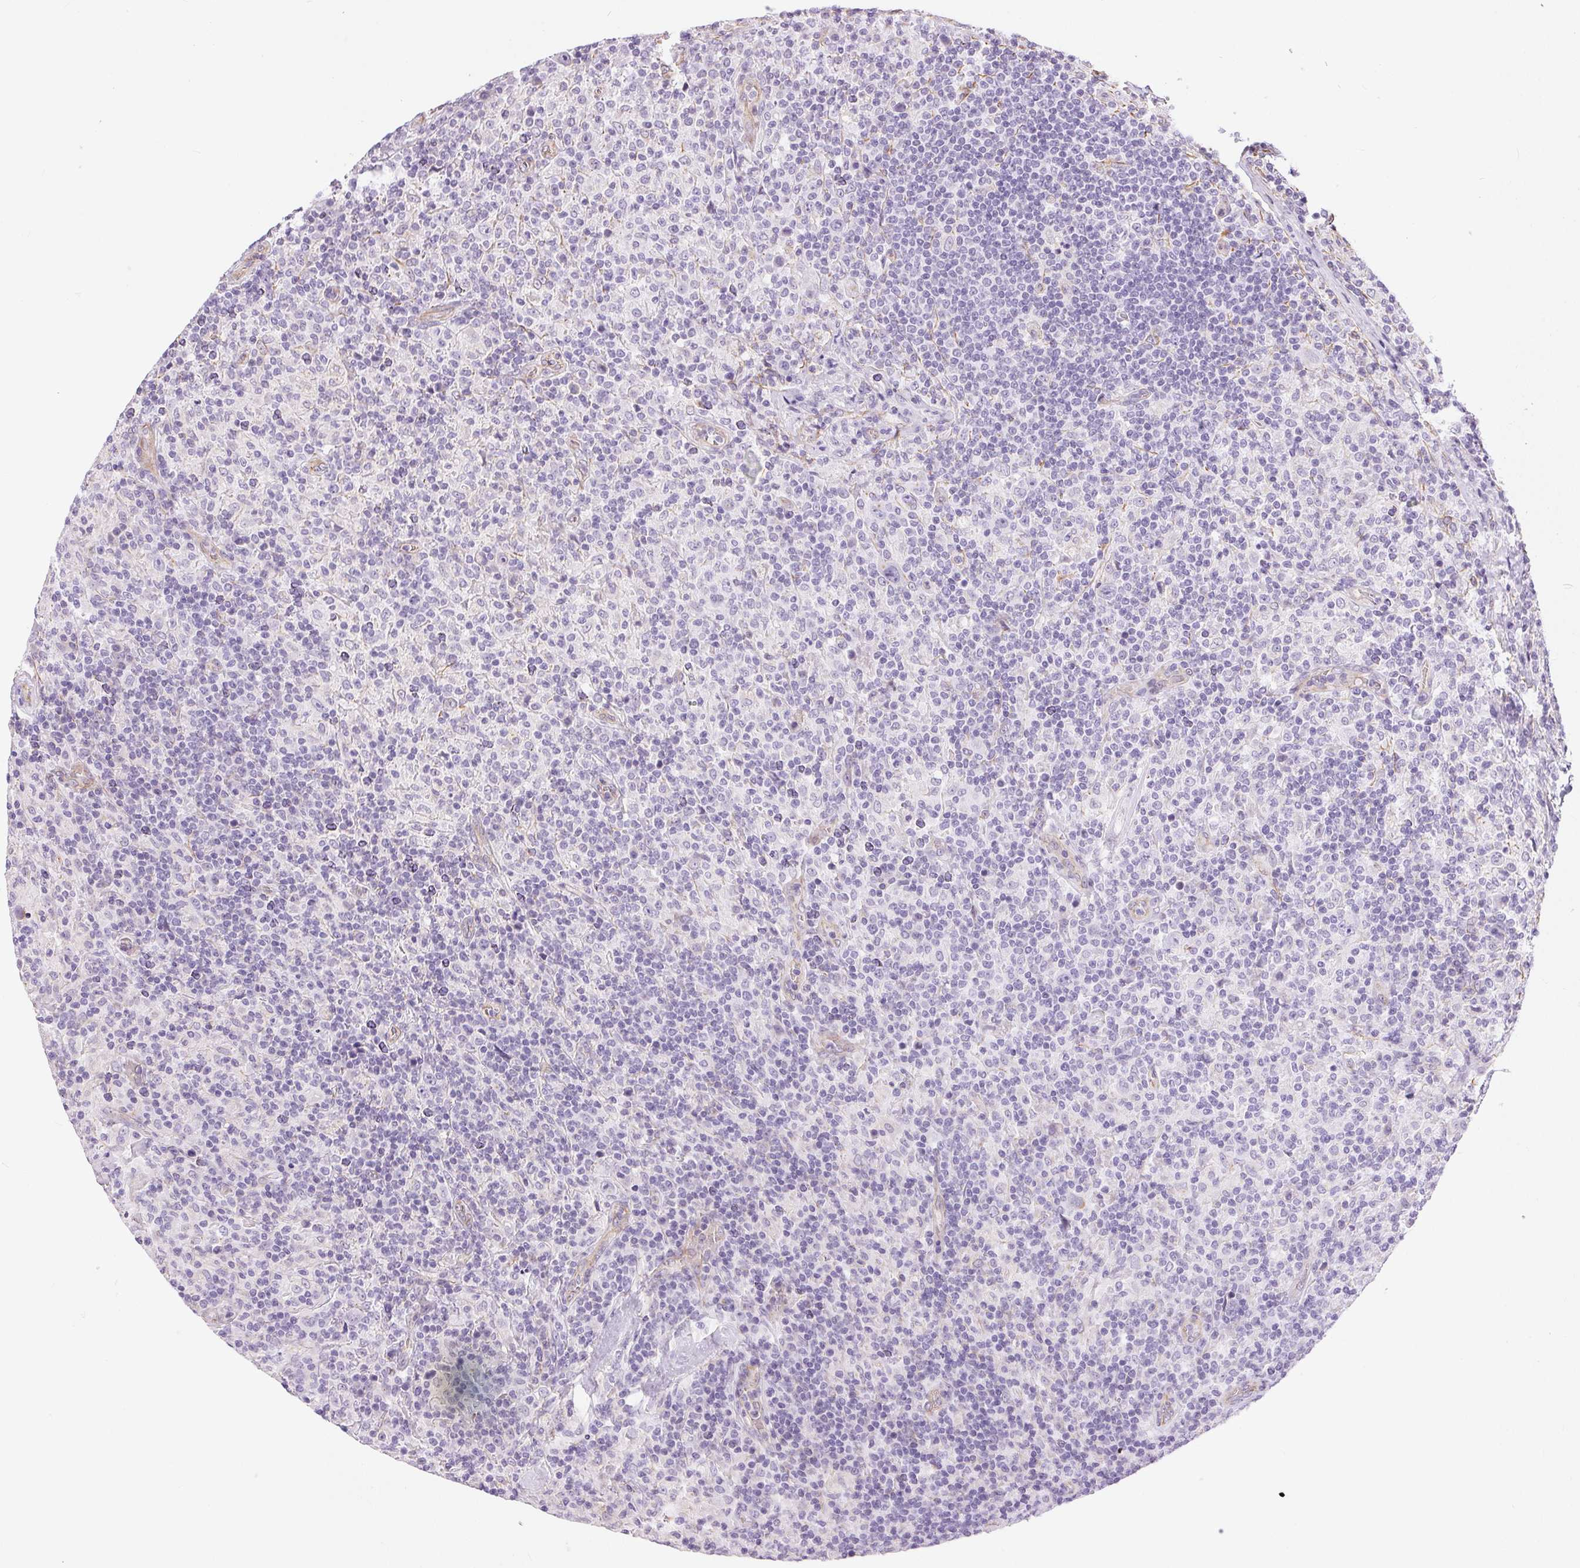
{"staining": {"intensity": "negative", "quantity": "none", "location": "none"}, "tissue": "lymphoma", "cell_type": "Tumor cells", "image_type": "cancer", "snomed": [{"axis": "morphology", "description": "Hodgkin's disease, NOS"}, {"axis": "topography", "description": "Lymph node"}], "caption": "An image of human Hodgkin's disease is negative for staining in tumor cells.", "gene": "GFAP", "patient": {"sex": "male", "age": 70}}